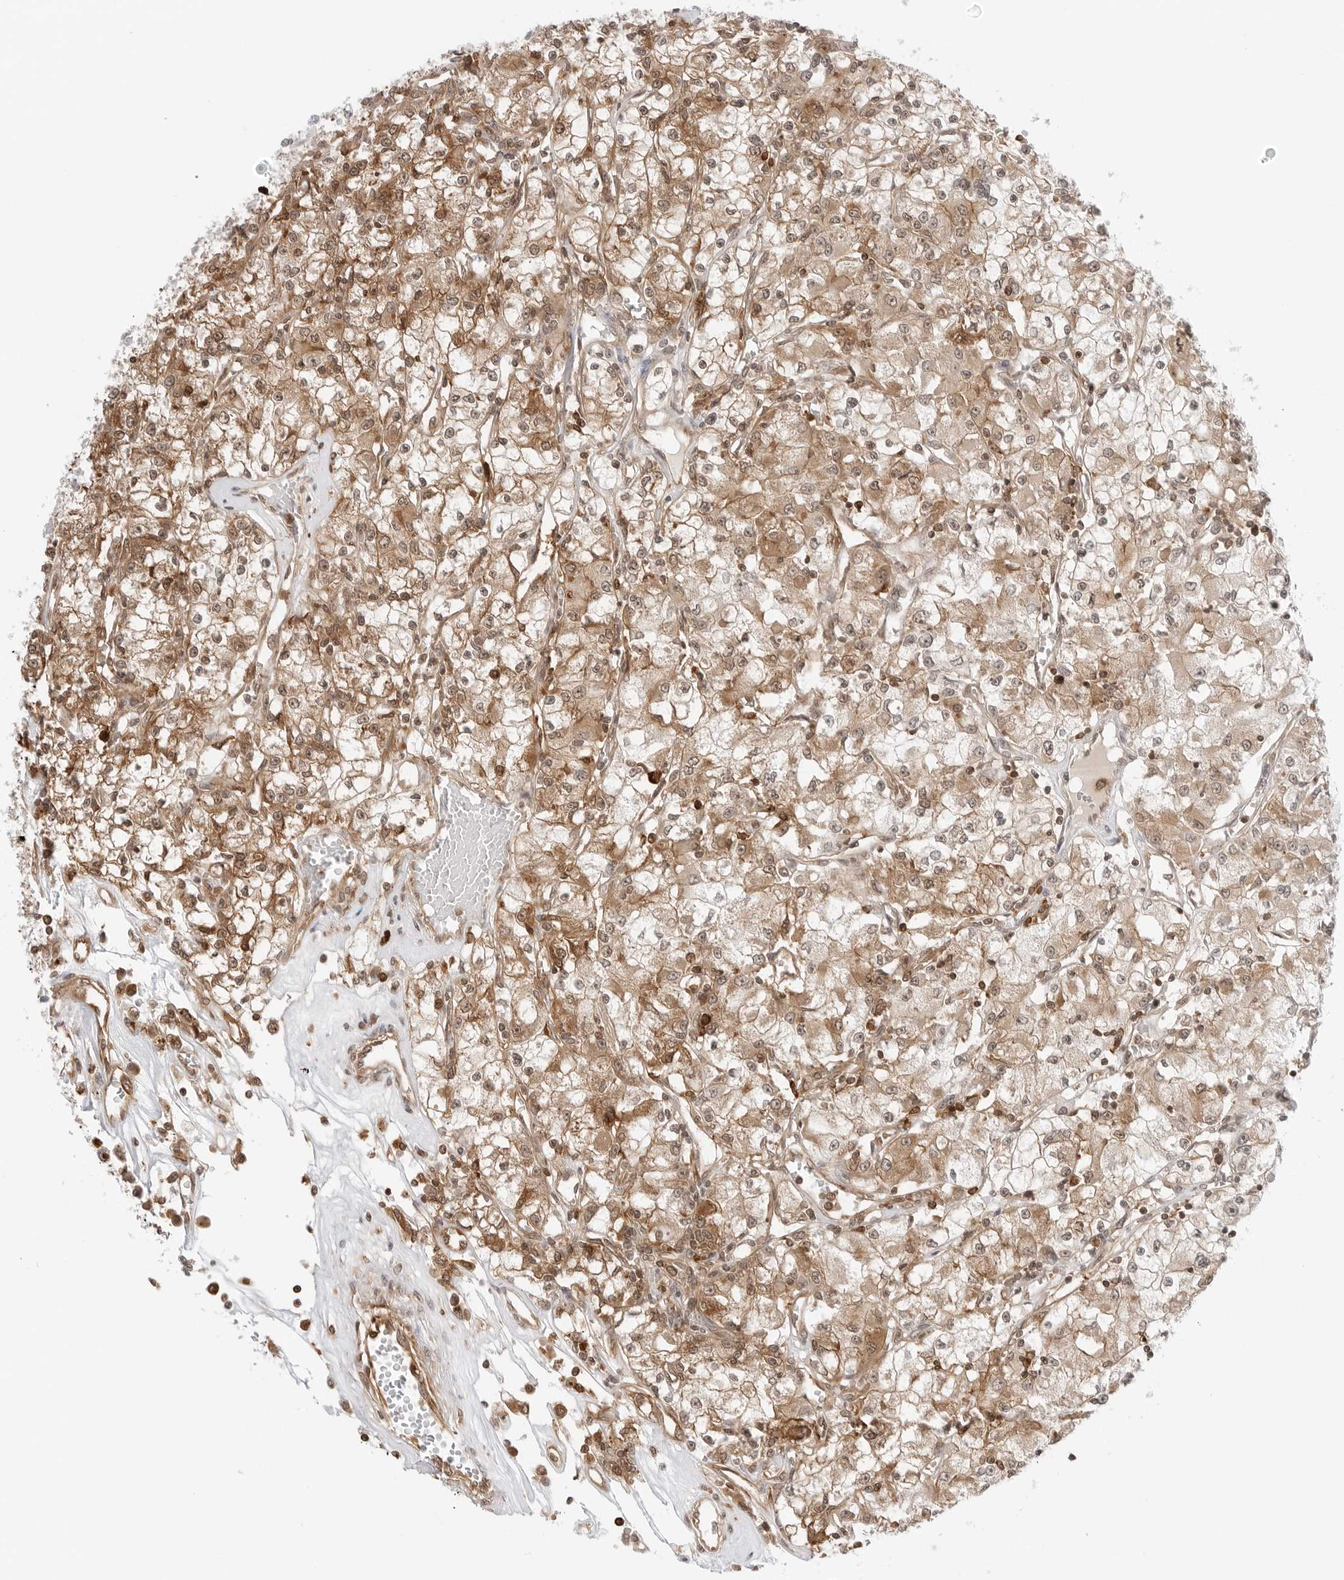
{"staining": {"intensity": "moderate", "quantity": ">75%", "location": "cytoplasmic/membranous,nuclear"}, "tissue": "renal cancer", "cell_type": "Tumor cells", "image_type": "cancer", "snomed": [{"axis": "morphology", "description": "Adenocarcinoma, NOS"}, {"axis": "topography", "description": "Kidney"}], "caption": "Protein analysis of renal cancer tissue demonstrates moderate cytoplasmic/membranous and nuclear expression in approximately >75% of tumor cells. (Stains: DAB in brown, nuclei in blue, Microscopy: brightfield microscopy at high magnification).", "gene": "NUDC", "patient": {"sex": "female", "age": 59}}